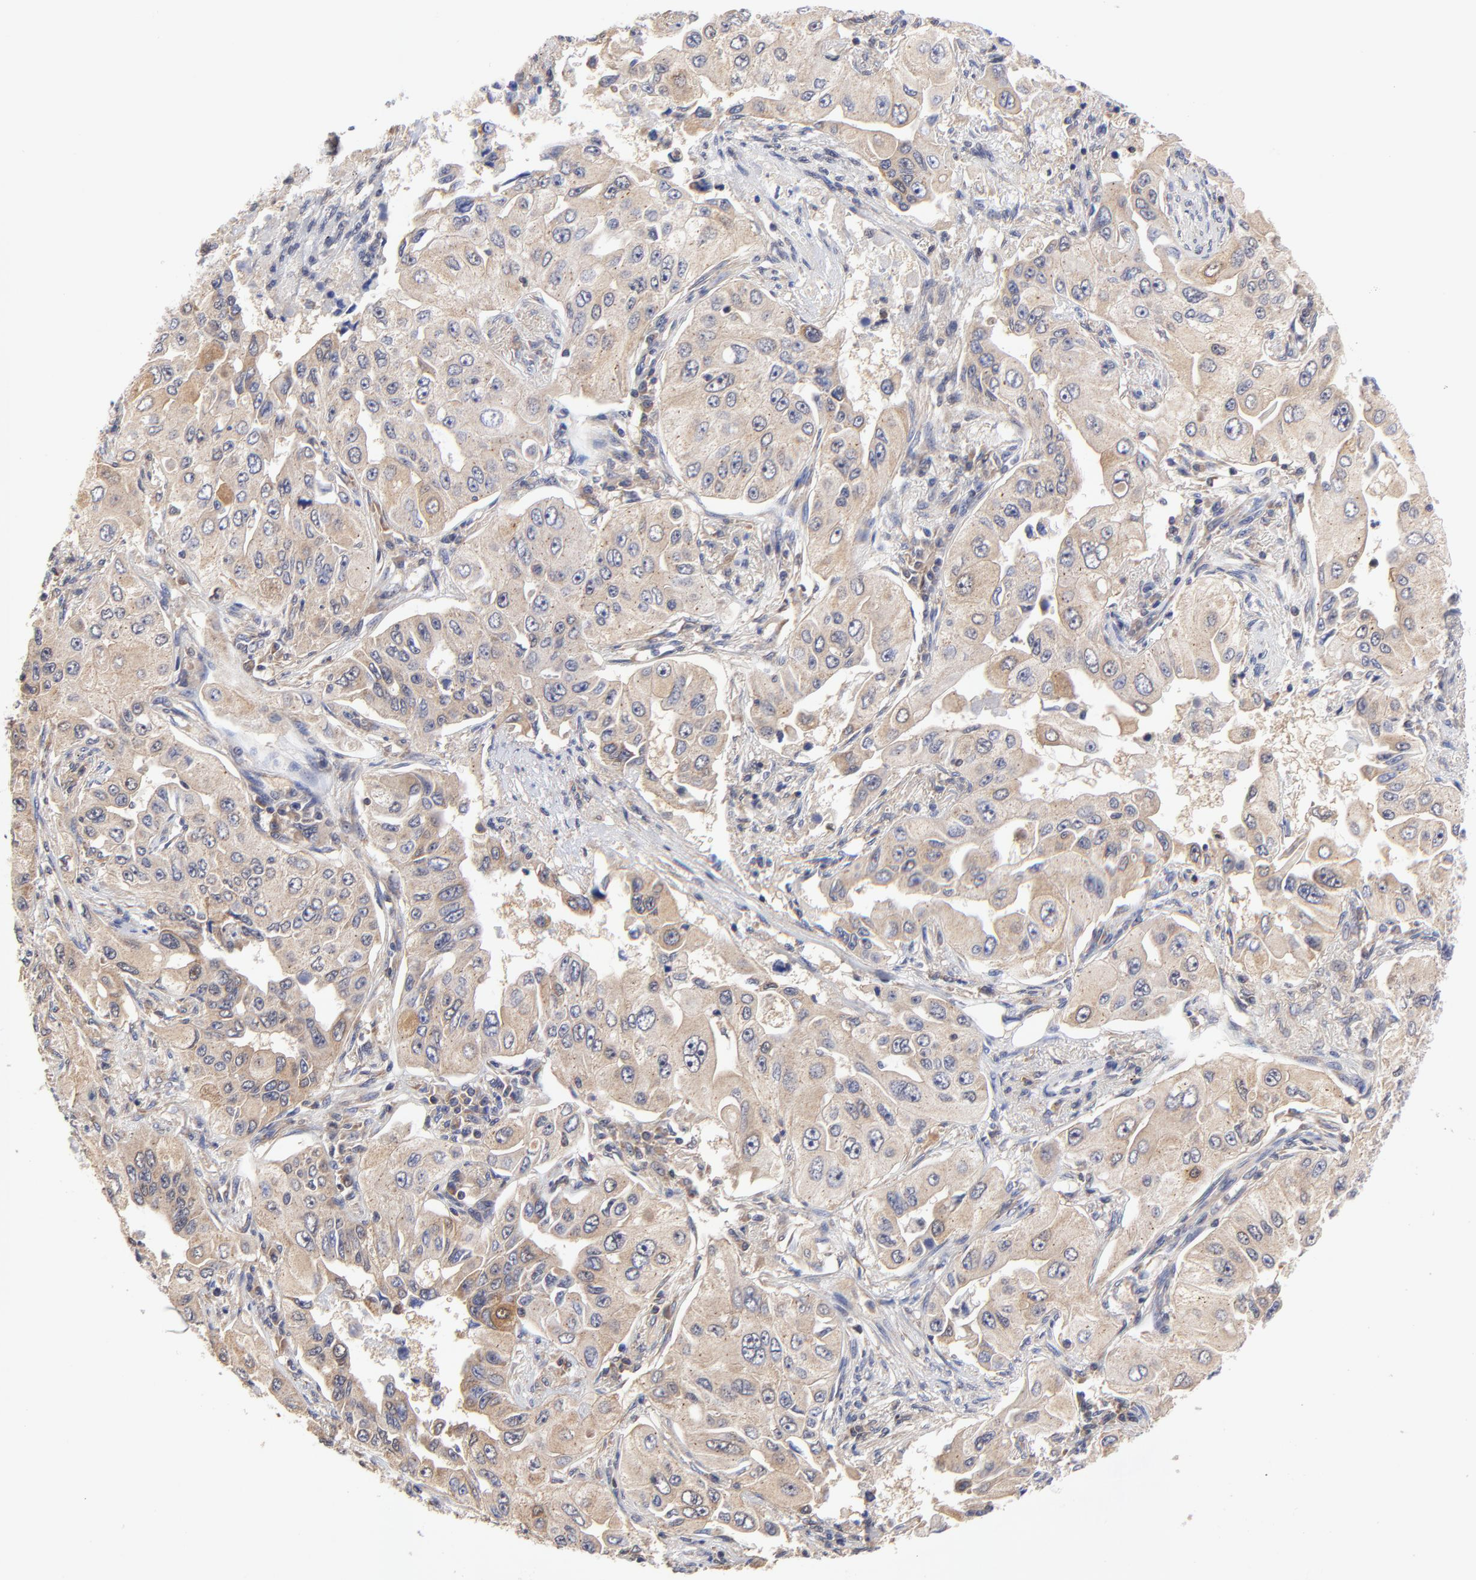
{"staining": {"intensity": "moderate", "quantity": ">75%", "location": "cytoplasmic/membranous"}, "tissue": "lung cancer", "cell_type": "Tumor cells", "image_type": "cancer", "snomed": [{"axis": "morphology", "description": "Adenocarcinoma, NOS"}, {"axis": "topography", "description": "Lung"}], "caption": "Tumor cells reveal moderate cytoplasmic/membranous staining in about >75% of cells in lung cancer. (DAB (3,3'-diaminobenzidine) IHC, brown staining for protein, blue staining for nuclei).", "gene": "PCMT1", "patient": {"sex": "male", "age": 84}}